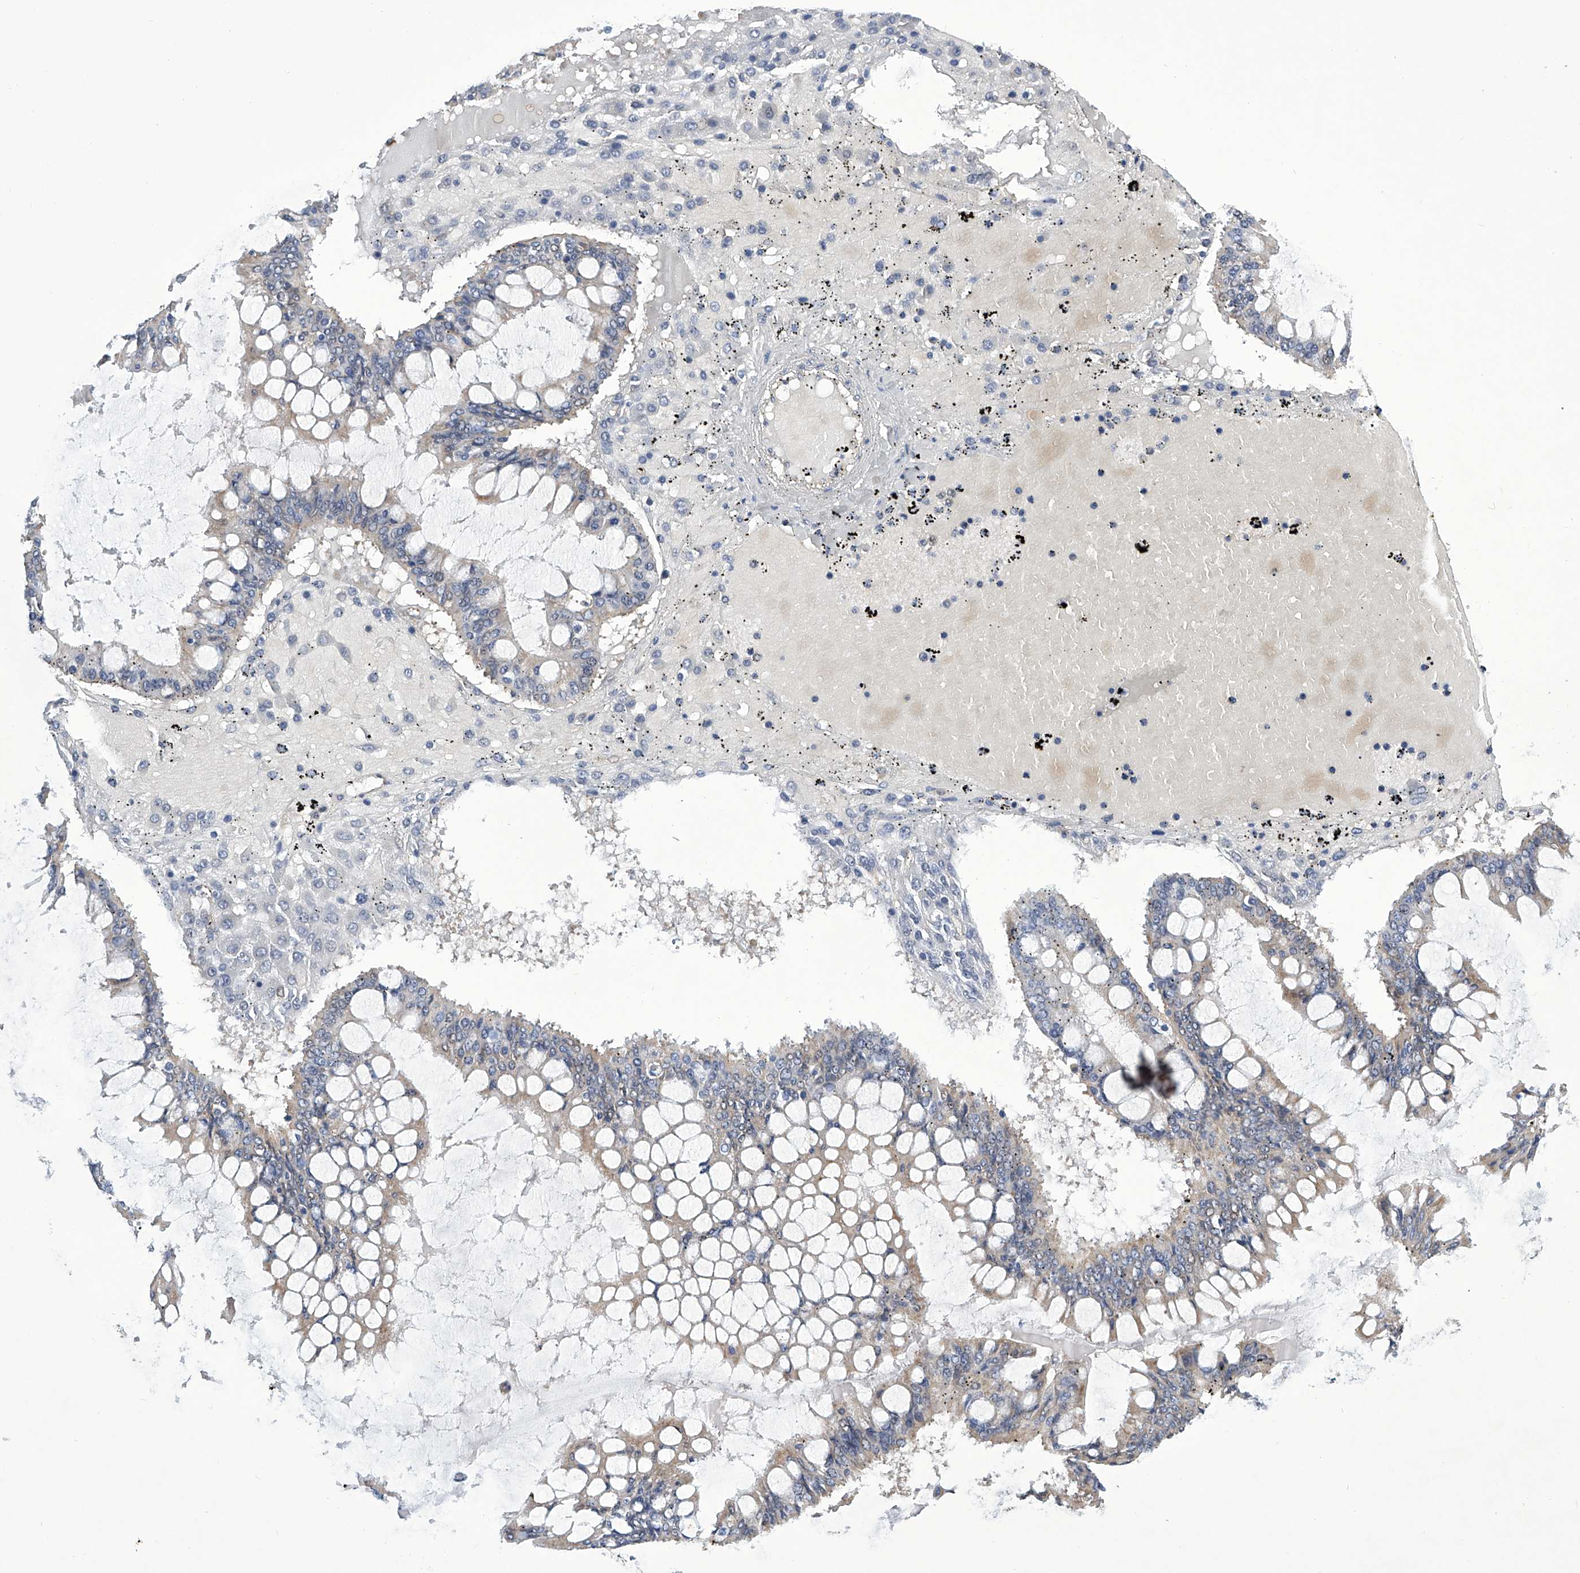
{"staining": {"intensity": "negative", "quantity": "none", "location": "none"}, "tissue": "ovarian cancer", "cell_type": "Tumor cells", "image_type": "cancer", "snomed": [{"axis": "morphology", "description": "Cystadenocarcinoma, mucinous, NOS"}, {"axis": "topography", "description": "Ovary"}], "caption": "Tumor cells show no significant protein expression in mucinous cystadenocarcinoma (ovarian).", "gene": "SREBF2", "patient": {"sex": "female", "age": 73}}